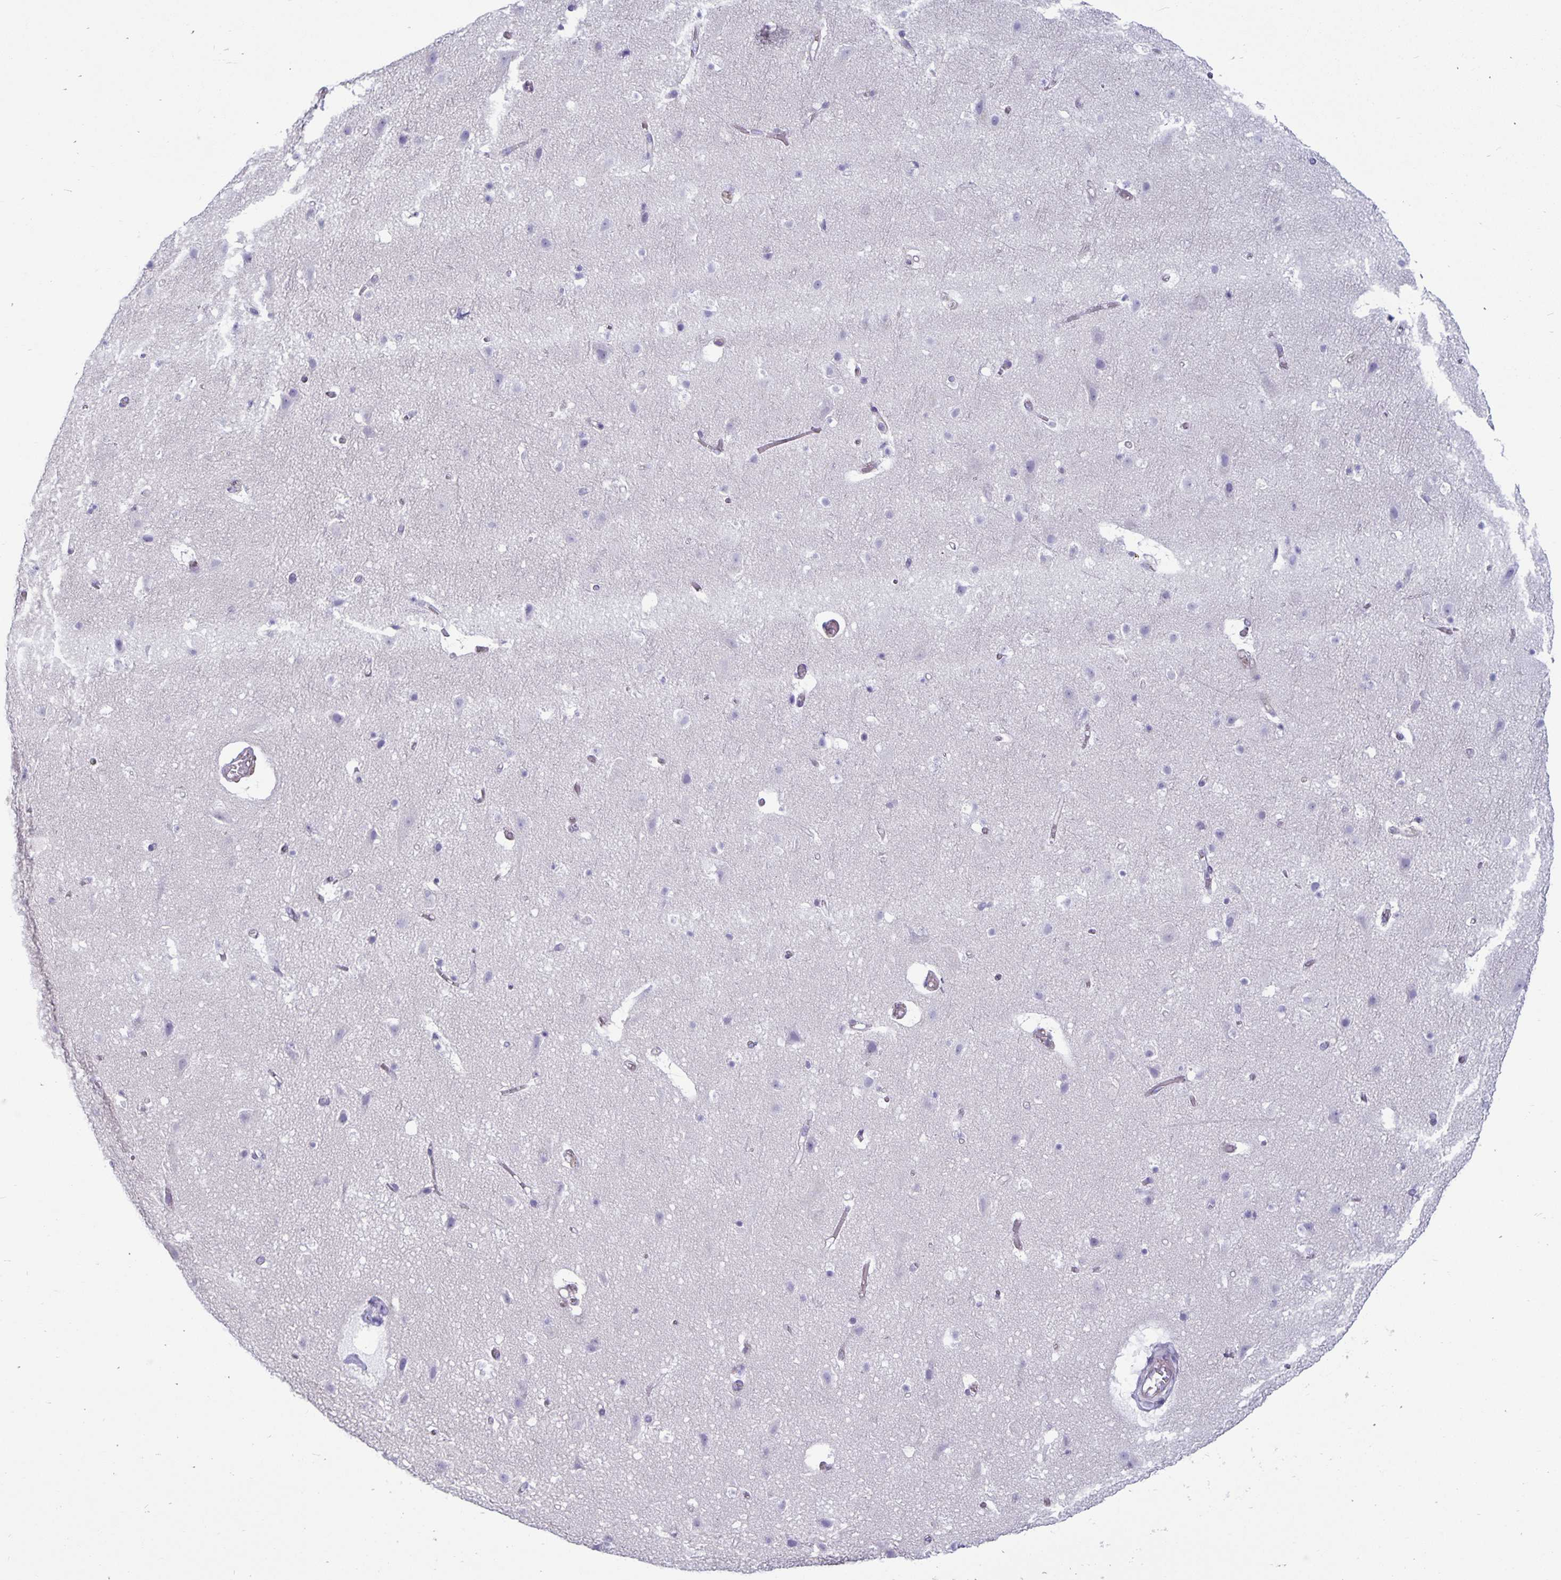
{"staining": {"intensity": "negative", "quantity": "none", "location": "none"}, "tissue": "cerebral cortex", "cell_type": "Endothelial cells", "image_type": "normal", "snomed": [{"axis": "morphology", "description": "Normal tissue, NOS"}, {"axis": "topography", "description": "Cerebral cortex"}], "caption": "This is a micrograph of immunohistochemistry (IHC) staining of normal cerebral cortex, which shows no staining in endothelial cells.", "gene": "PLCB3", "patient": {"sex": "female", "age": 42}}